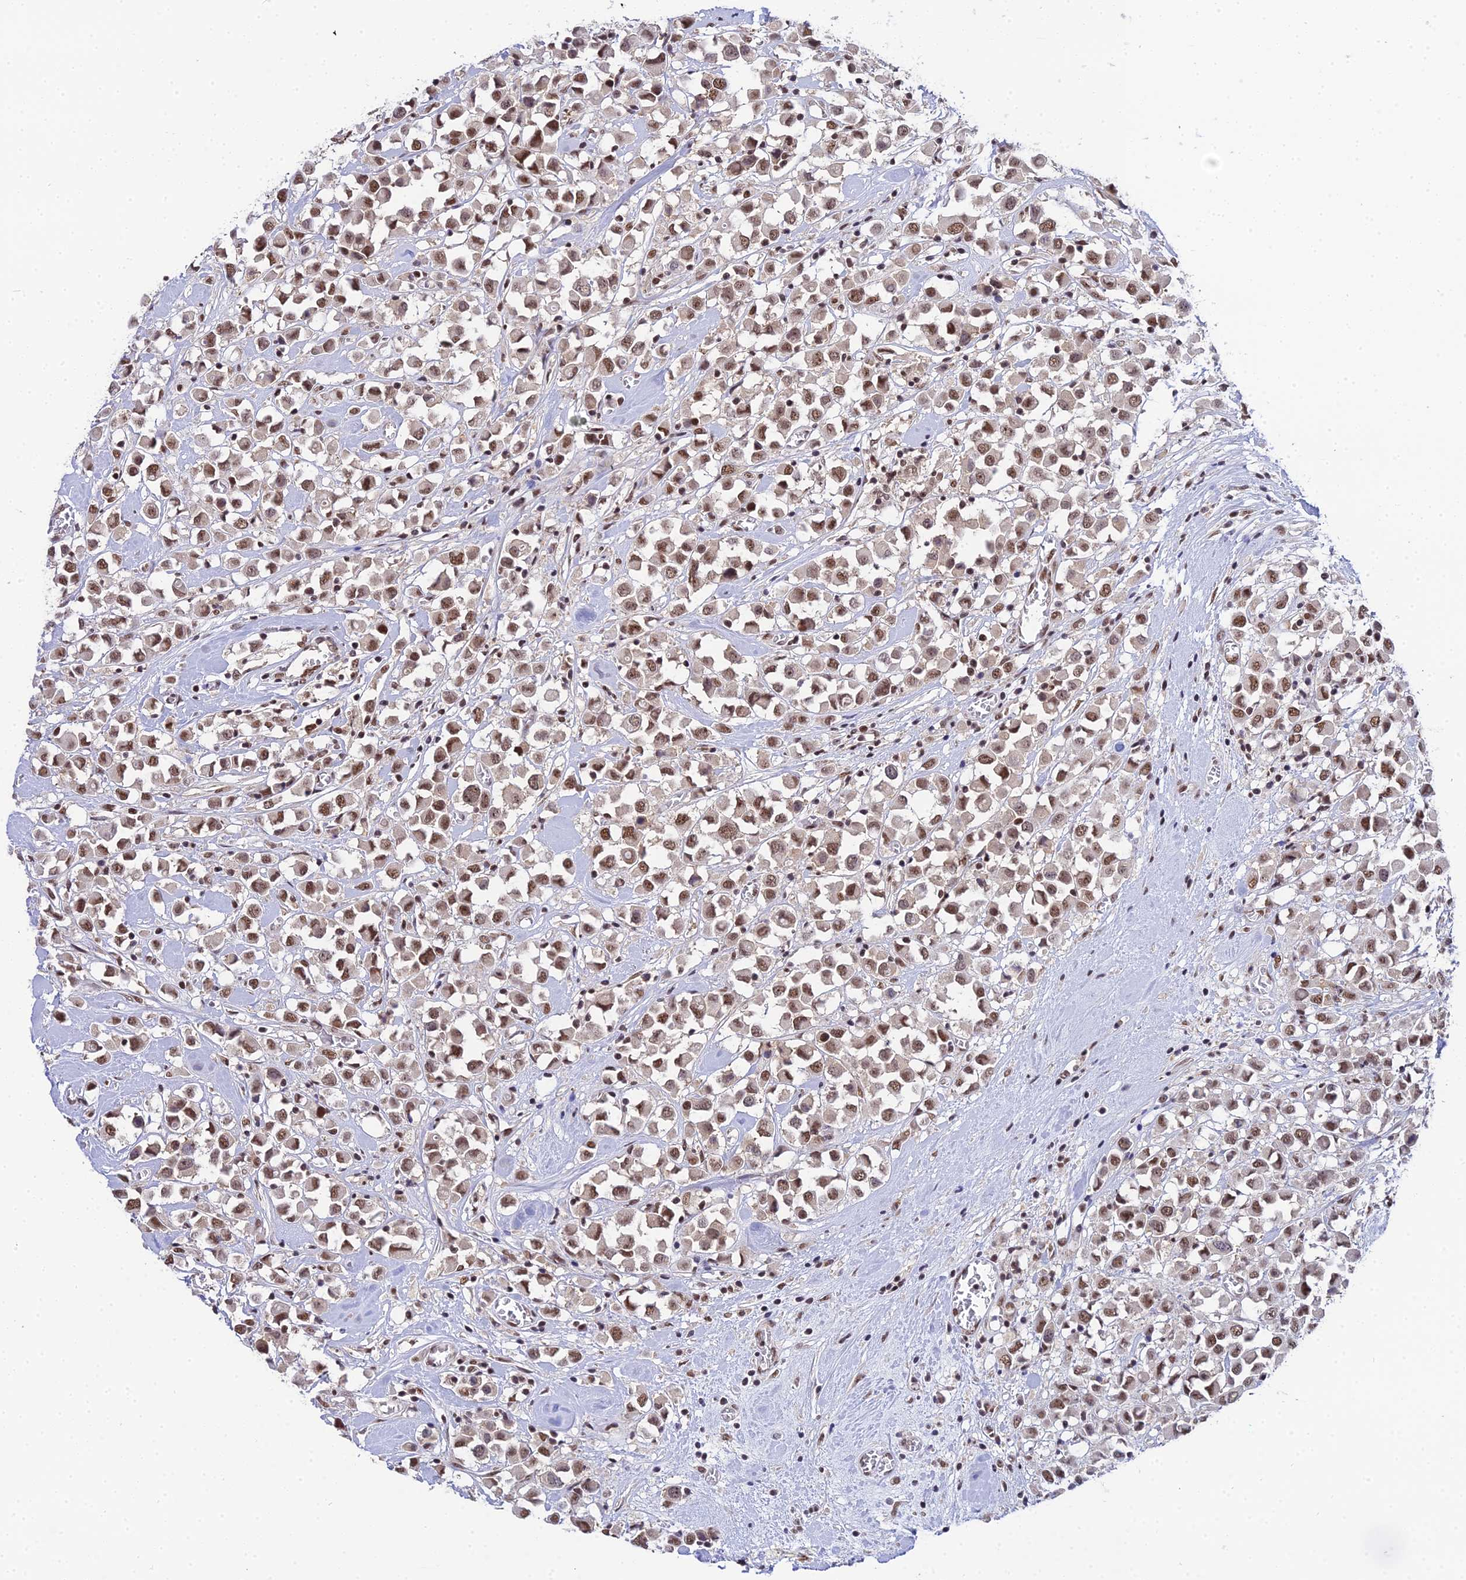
{"staining": {"intensity": "moderate", "quantity": ">75%", "location": "nuclear"}, "tissue": "breast cancer", "cell_type": "Tumor cells", "image_type": "cancer", "snomed": [{"axis": "morphology", "description": "Duct carcinoma"}, {"axis": "topography", "description": "Breast"}], "caption": "DAB (3,3'-diaminobenzidine) immunohistochemical staining of breast cancer shows moderate nuclear protein positivity in approximately >75% of tumor cells.", "gene": "EXOSC3", "patient": {"sex": "female", "age": 61}}